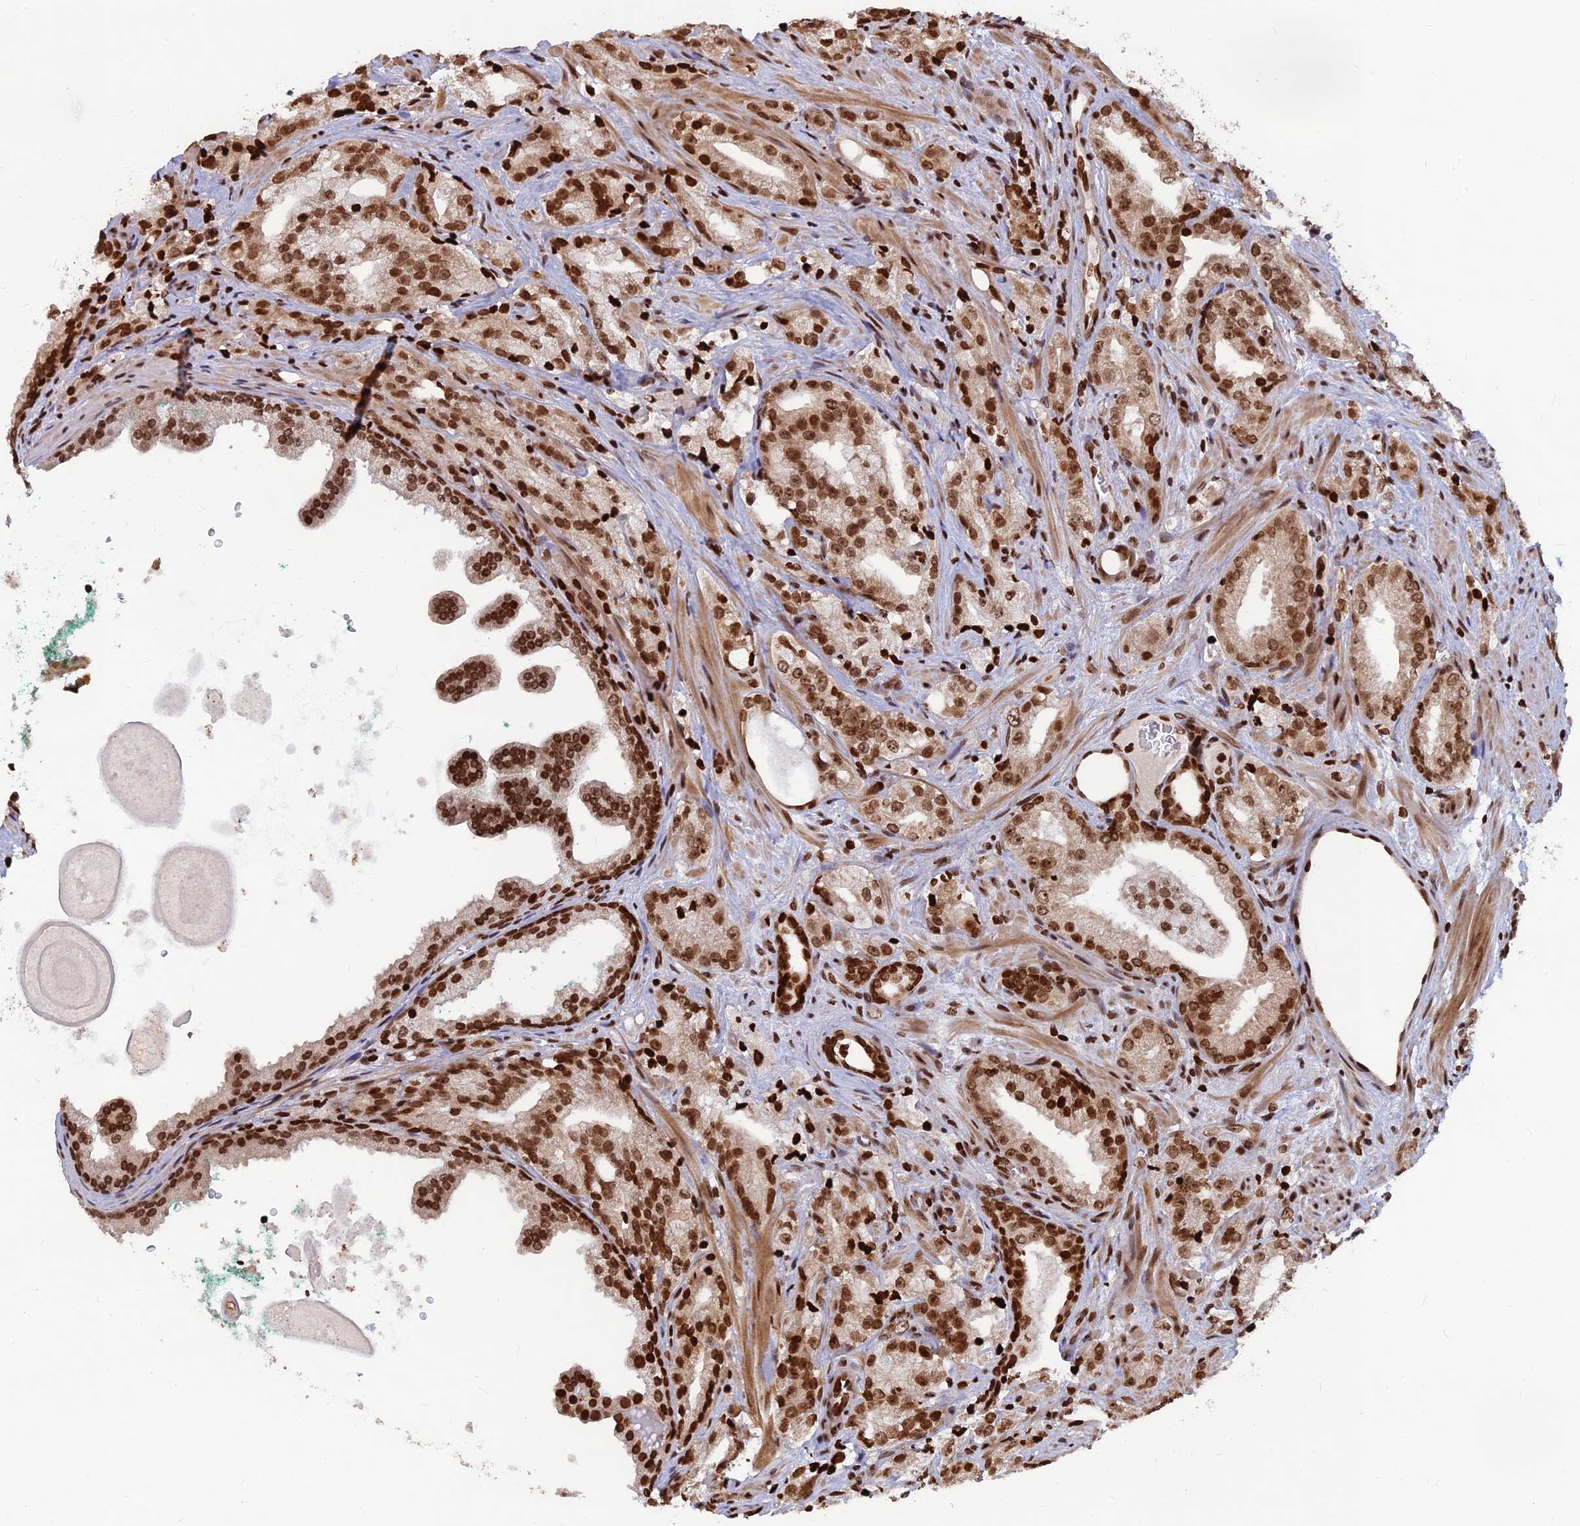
{"staining": {"intensity": "strong", "quantity": ">75%", "location": "nuclear"}, "tissue": "prostate cancer", "cell_type": "Tumor cells", "image_type": "cancer", "snomed": [{"axis": "morphology", "description": "Adenocarcinoma, High grade"}, {"axis": "topography", "description": "Prostate"}], "caption": "Protein analysis of prostate cancer tissue shows strong nuclear staining in about >75% of tumor cells.", "gene": "TET2", "patient": {"sex": "male", "age": 64}}